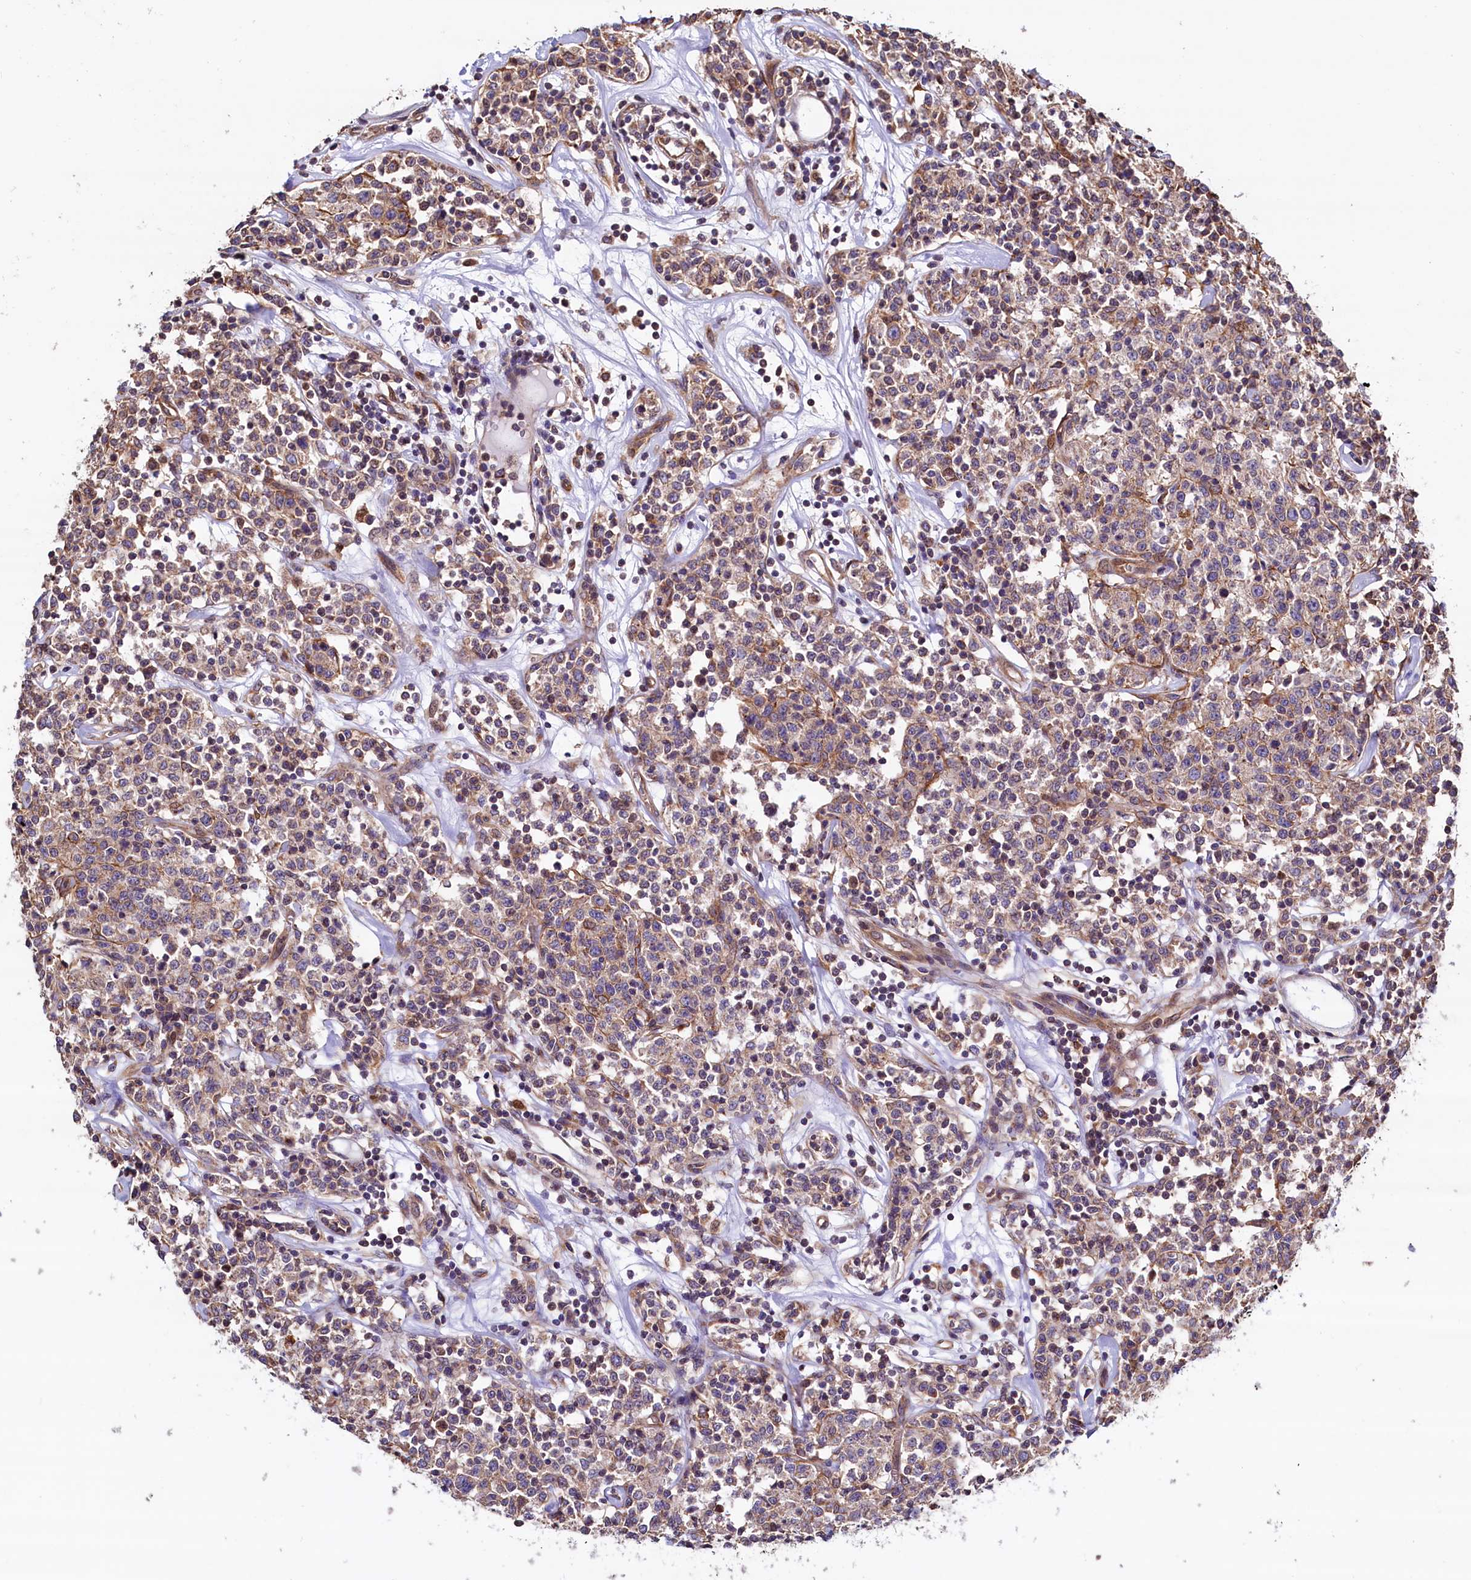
{"staining": {"intensity": "weak", "quantity": "25%-75%", "location": "cytoplasmic/membranous"}, "tissue": "lymphoma", "cell_type": "Tumor cells", "image_type": "cancer", "snomed": [{"axis": "morphology", "description": "Malignant lymphoma, non-Hodgkin's type, Low grade"}, {"axis": "topography", "description": "Small intestine"}], "caption": "Immunohistochemistry (IHC) micrograph of human lymphoma stained for a protein (brown), which exhibits low levels of weak cytoplasmic/membranous expression in about 25%-75% of tumor cells.", "gene": "ATXN2L", "patient": {"sex": "female", "age": 59}}